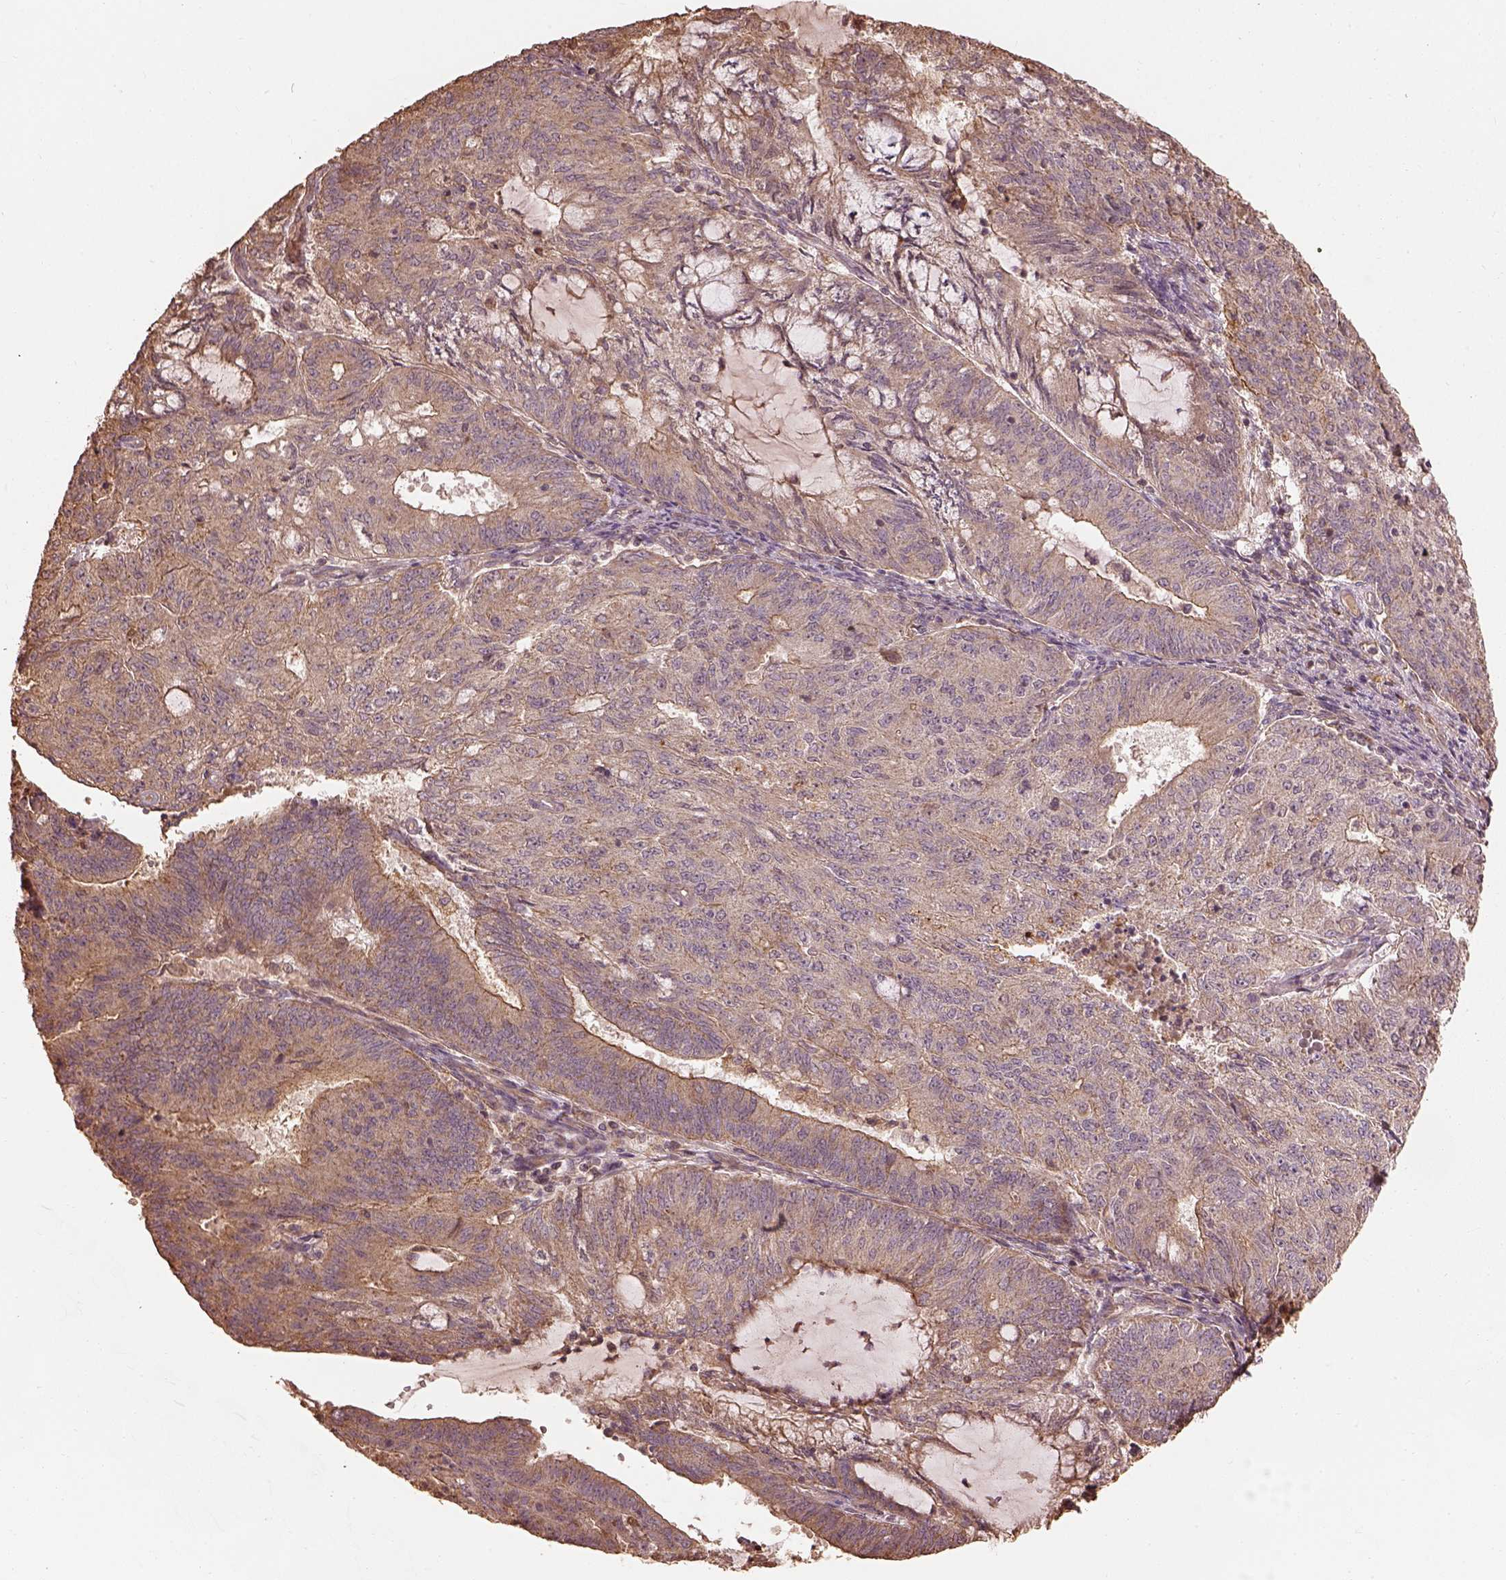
{"staining": {"intensity": "moderate", "quantity": "25%-75%", "location": "cytoplasmic/membranous"}, "tissue": "endometrial cancer", "cell_type": "Tumor cells", "image_type": "cancer", "snomed": [{"axis": "morphology", "description": "Adenocarcinoma, NOS"}, {"axis": "topography", "description": "Endometrium"}], "caption": "IHC histopathology image of neoplastic tissue: human endometrial adenocarcinoma stained using immunohistochemistry reveals medium levels of moderate protein expression localized specifically in the cytoplasmic/membranous of tumor cells, appearing as a cytoplasmic/membranous brown color.", "gene": "METTL4", "patient": {"sex": "female", "age": 82}}